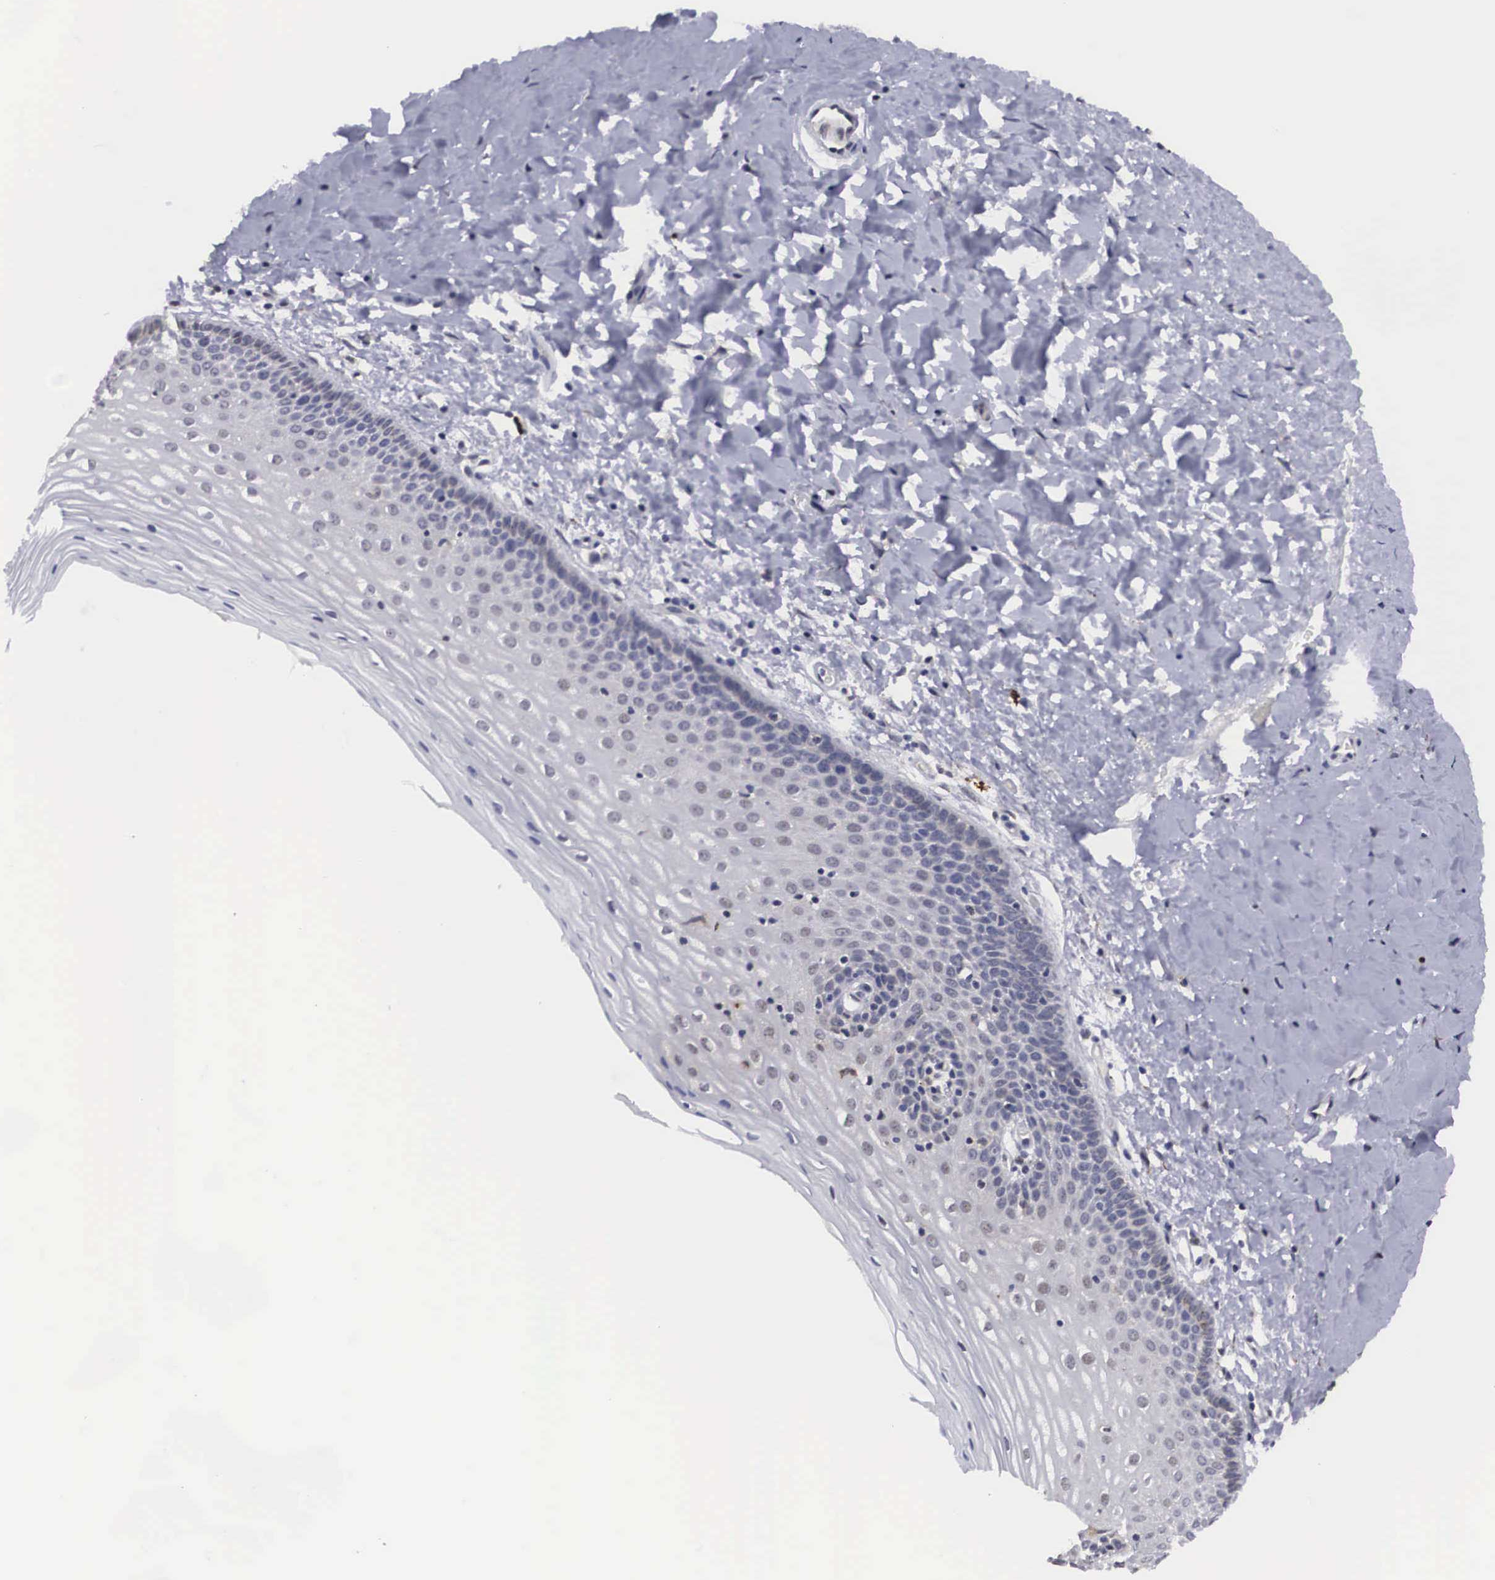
{"staining": {"intensity": "weak", "quantity": "<25%", "location": "cytoplasmic/membranous"}, "tissue": "cervix", "cell_type": "Glandular cells", "image_type": "normal", "snomed": [{"axis": "morphology", "description": "Normal tissue, NOS"}, {"axis": "topography", "description": "Cervix"}], "caption": "Immunohistochemical staining of normal cervix reveals no significant expression in glandular cells.", "gene": "CRELD2", "patient": {"sex": "female", "age": 53}}